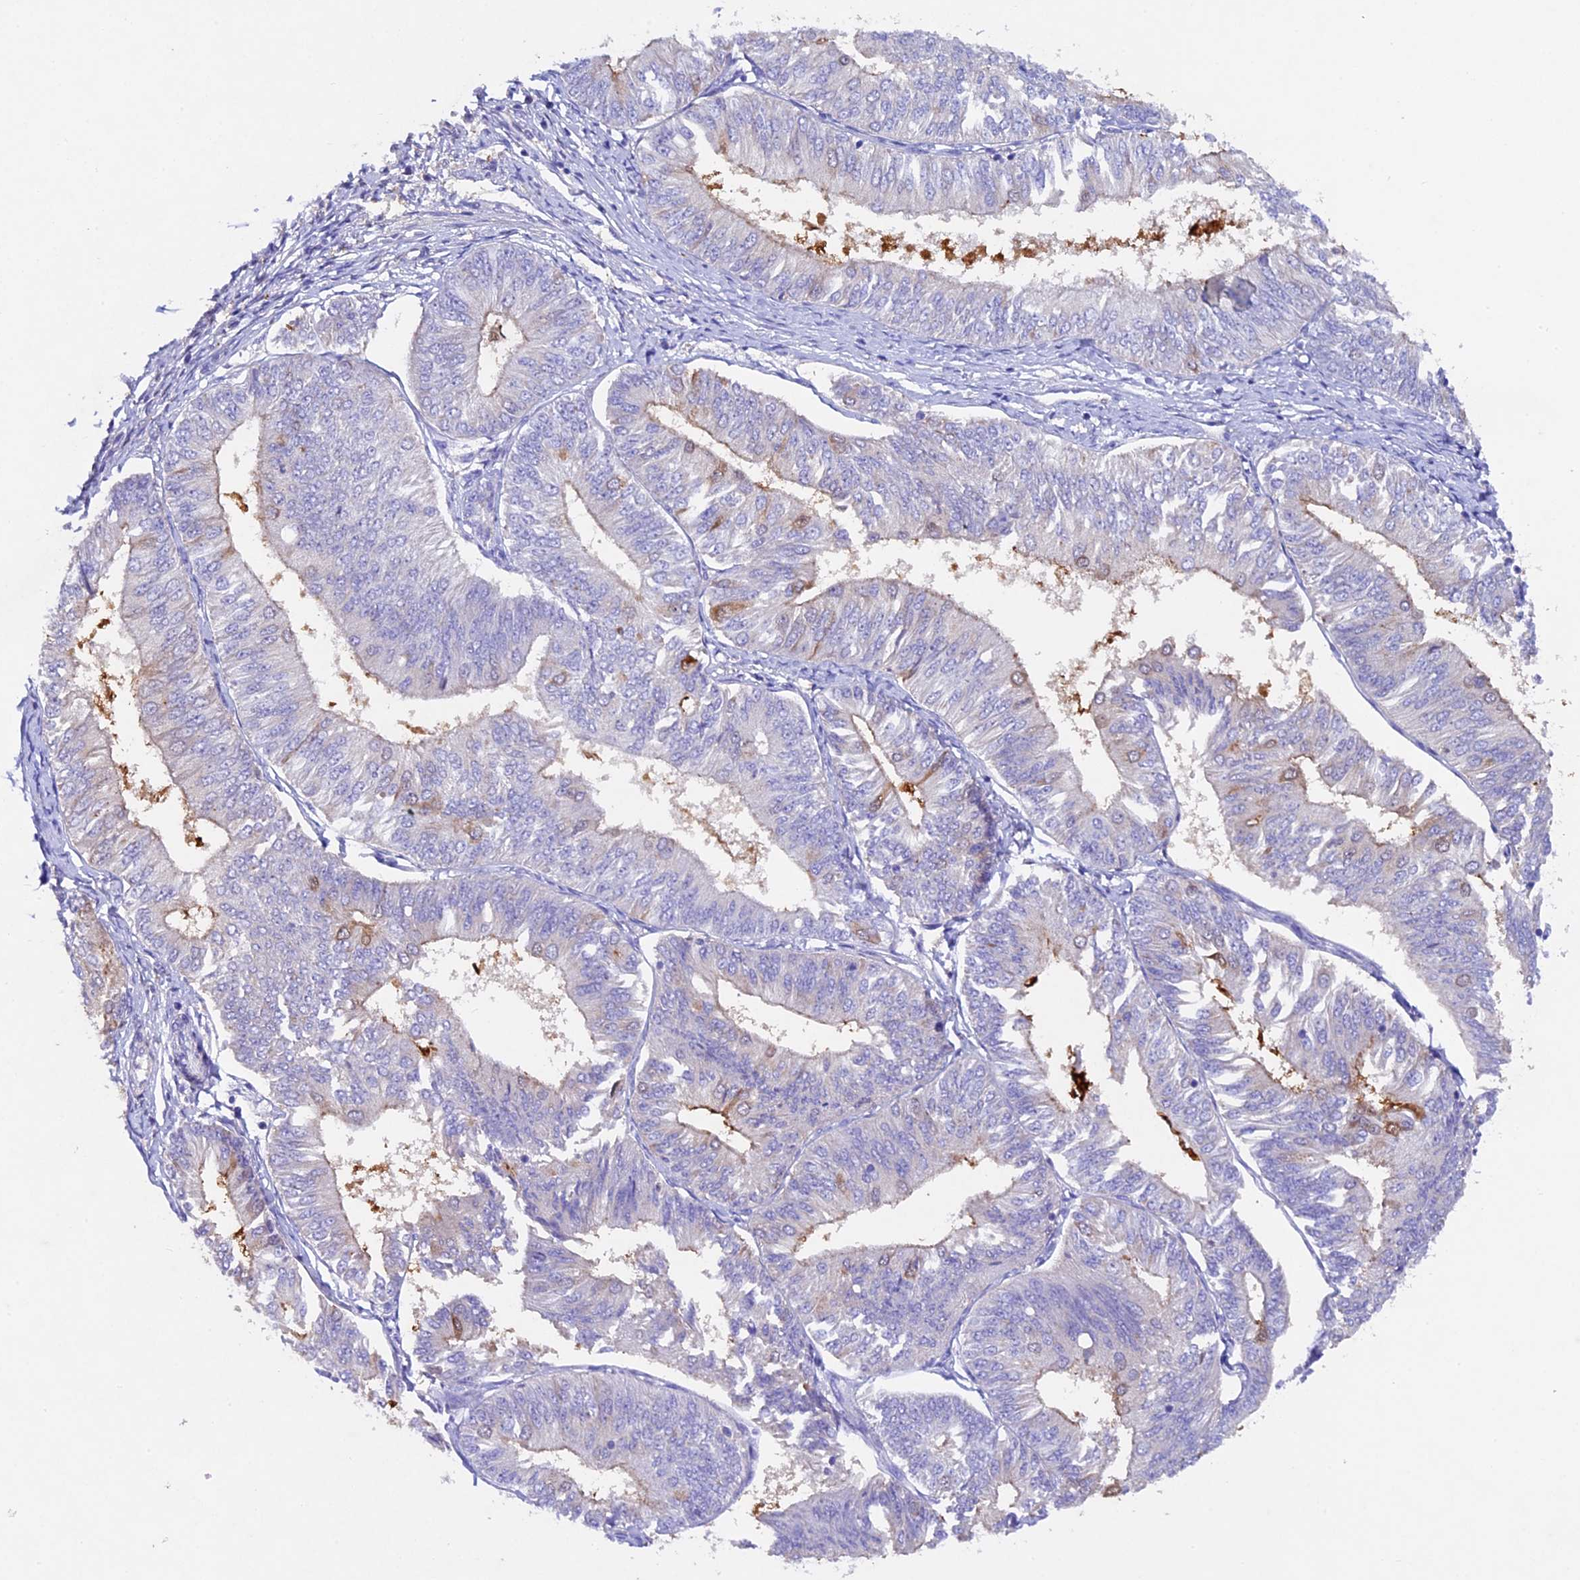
{"staining": {"intensity": "negative", "quantity": "none", "location": "none"}, "tissue": "endometrial cancer", "cell_type": "Tumor cells", "image_type": "cancer", "snomed": [{"axis": "morphology", "description": "Adenocarcinoma, NOS"}, {"axis": "topography", "description": "Endometrium"}], "caption": "Immunohistochemistry (IHC) of adenocarcinoma (endometrial) demonstrates no staining in tumor cells.", "gene": "TGDS", "patient": {"sex": "female", "age": 58}}